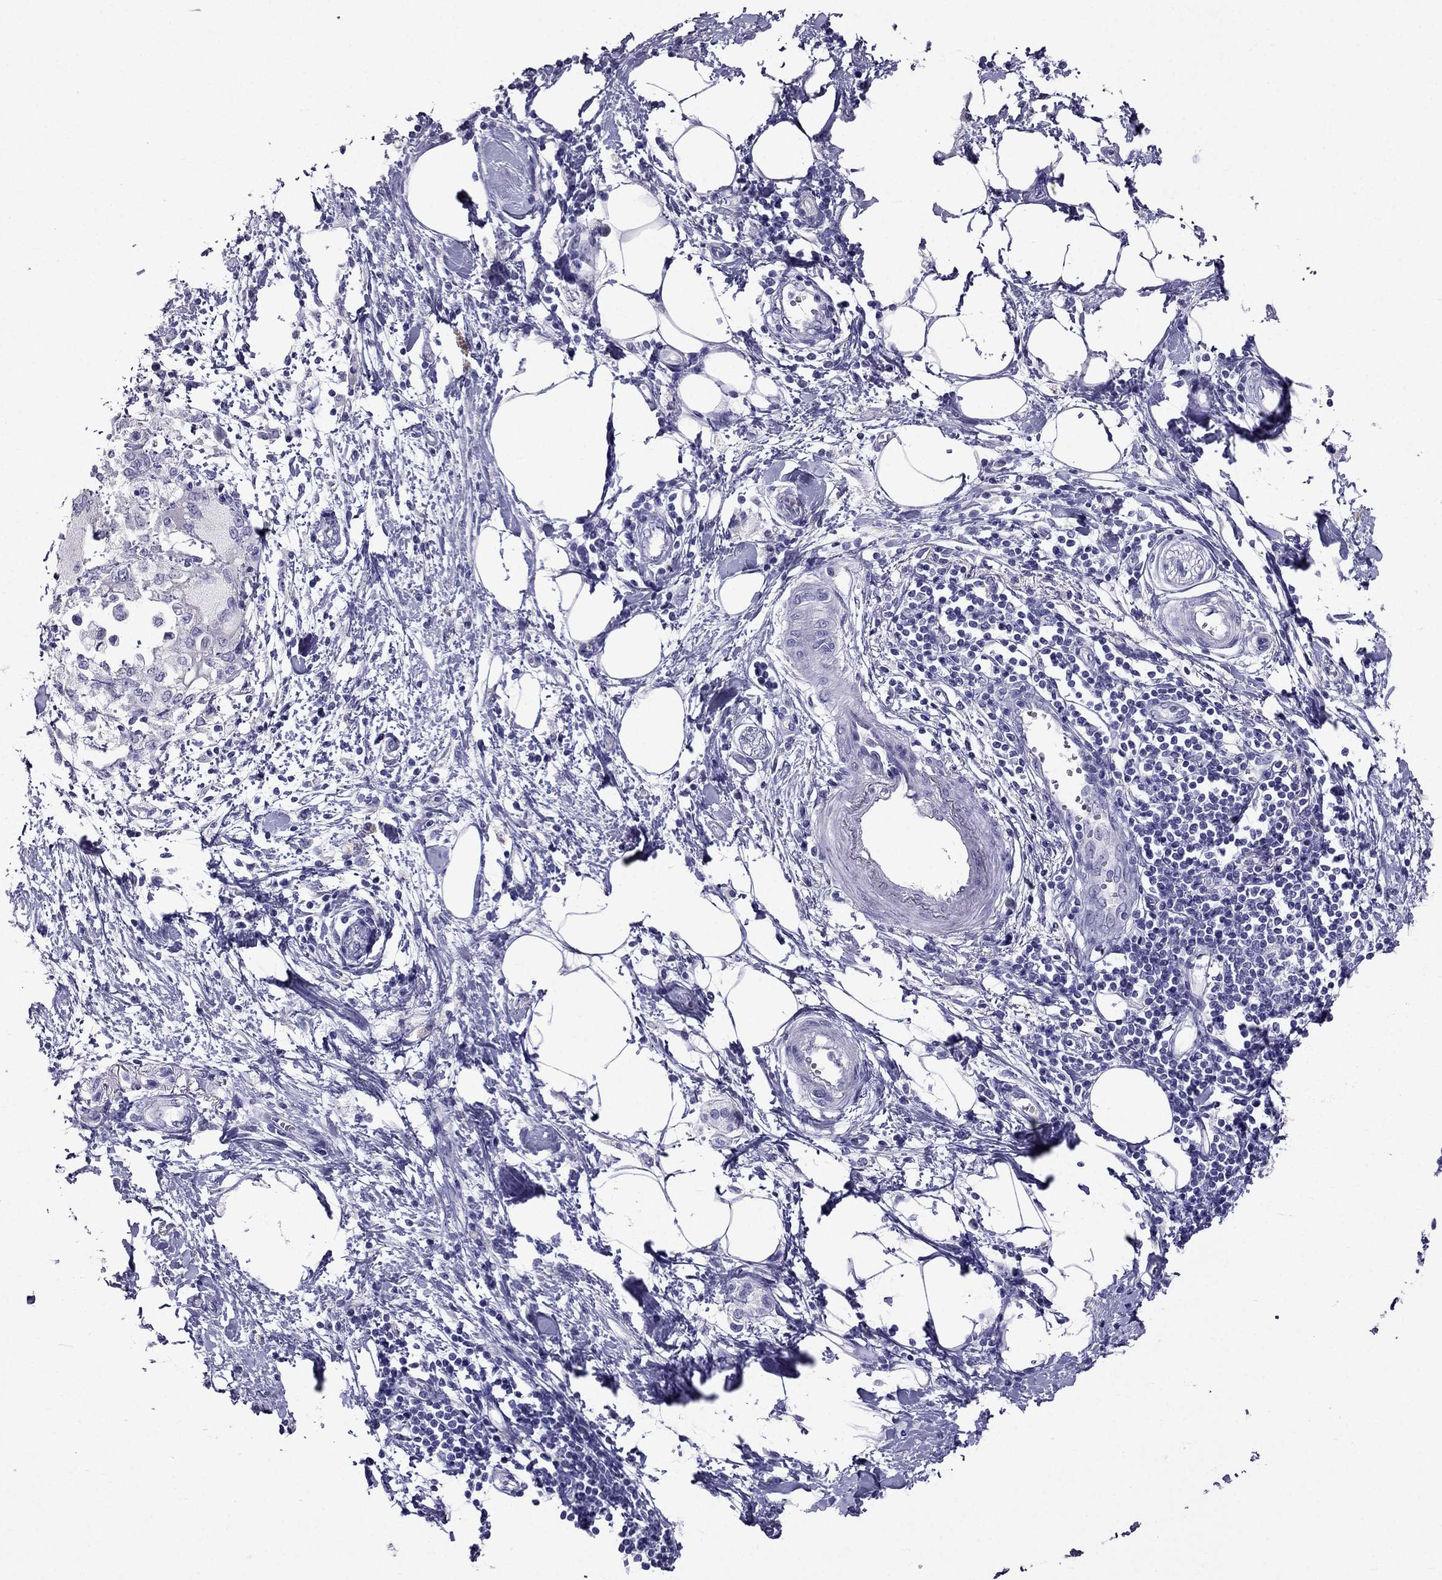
{"staining": {"intensity": "negative", "quantity": "none", "location": "none"}, "tissue": "pancreatic cancer", "cell_type": "Tumor cells", "image_type": "cancer", "snomed": [{"axis": "morphology", "description": "Normal tissue, NOS"}, {"axis": "morphology", "description": "Adenocarcinoma, NOS"}, {"axis": "topography", "description": "Pancreas"}, {"axis": "topography", "description": "Duodenum"}], "caption": "A micrograph of human pancreatic cancer (adenocarcinoma) is negative for staining in tumor cells.", "gene": "ZNF541", "patient": {"sex": "female", "age": 60}}